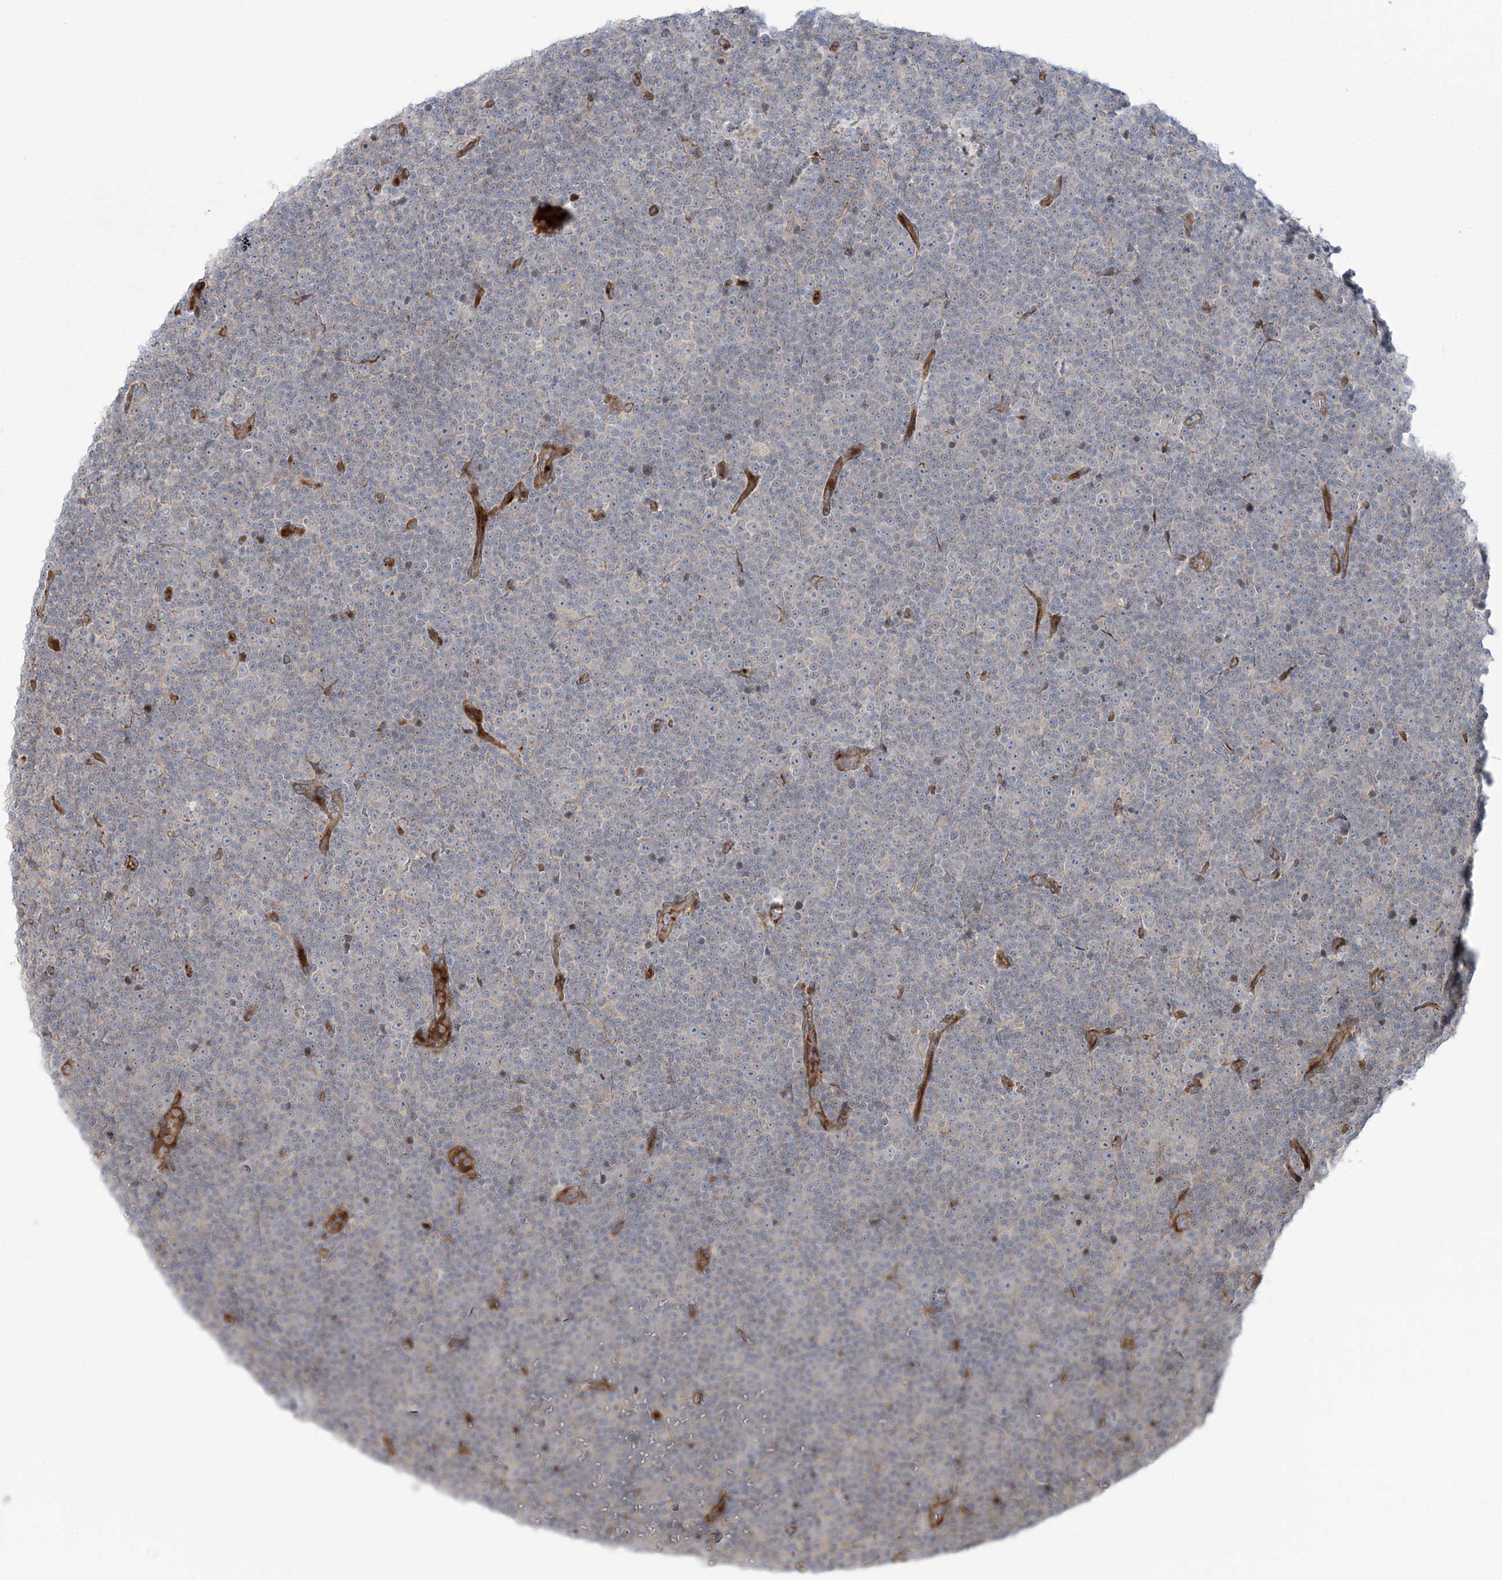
{"staining": {"intensity": "negative", "quantity": "none", "location": "none"}, "tissue": "lymphoma", "cell_type": "Tumor cells", "image_type": "cancer", "snomed": [{"axis": "morphology", "description": "Malignant lymphoma, non-Hodgkin's type, Low grade"}, {"axis": "topography", "description": "Lymph node"}], "caption": "Immunohistochemical staining of human low-grade malignant lymphoma, non-Hodgkin's type shows no significant expression in tumor cells. (Immunohistochemistry (ihc), brightfield microscopy, high magnification).", "gene": "NUDT9", "patient": {"sex": "female", "age": 67}}